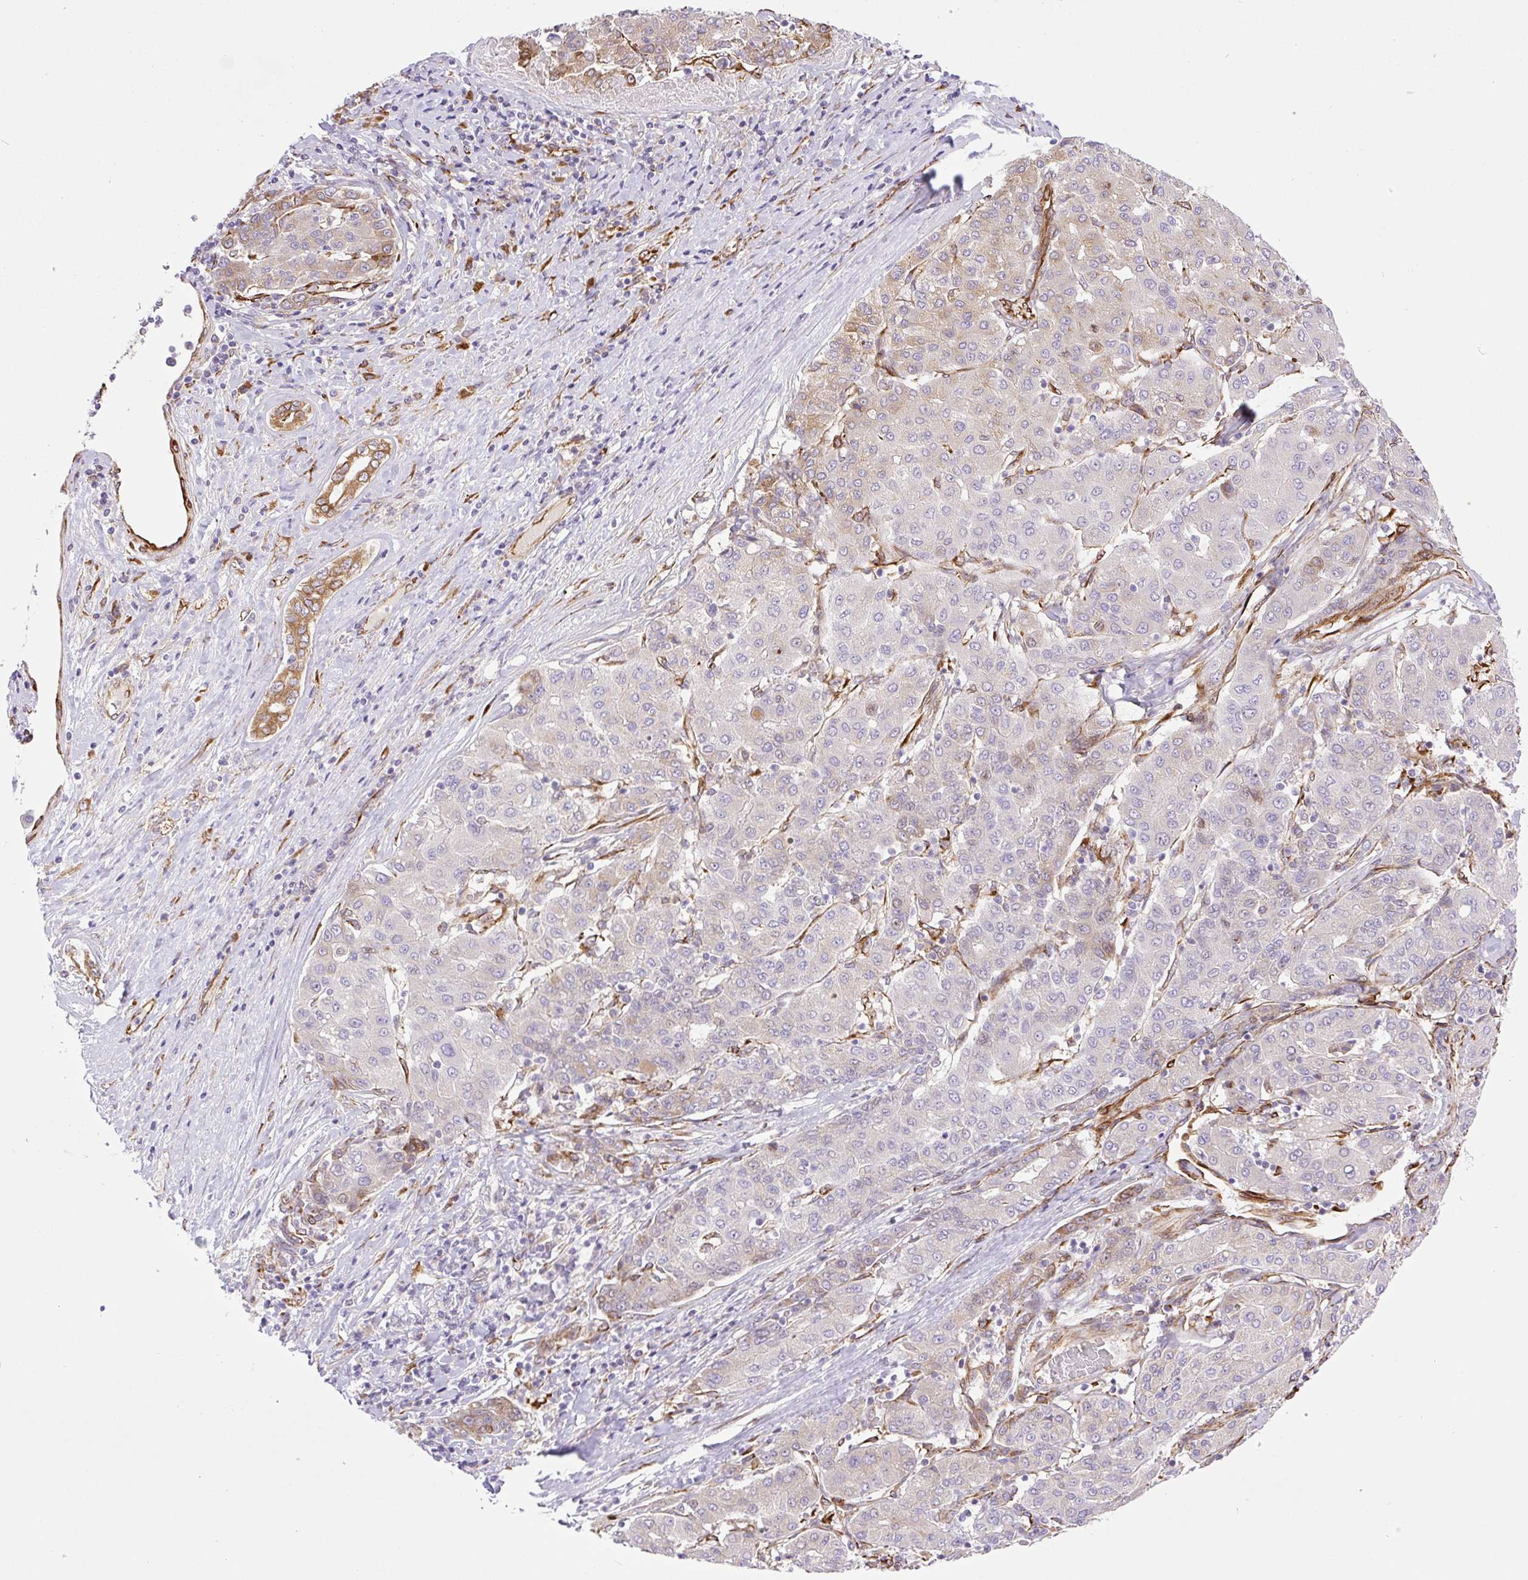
{"staining": {"intensity": "weak", "quantity": "<25%", "location": "cytoplasmic/membranous"}, "tissue": "liver cancer", "cell_type": "Tumor cells", "image_type": "cancer", "snomed": [{"axis": "morphology", "description": "Carcinoma, Hepatocellular, NOS"}, {"axis": "topography", "description": "Liver"}], "caption": "A photomicrograph of liver cancer (hepatocellular carcinoma) stained for a protein shows no brown staining in tumor cells.", "gene": "RAB30", "patient": {"sex": "male", "age": 65}}